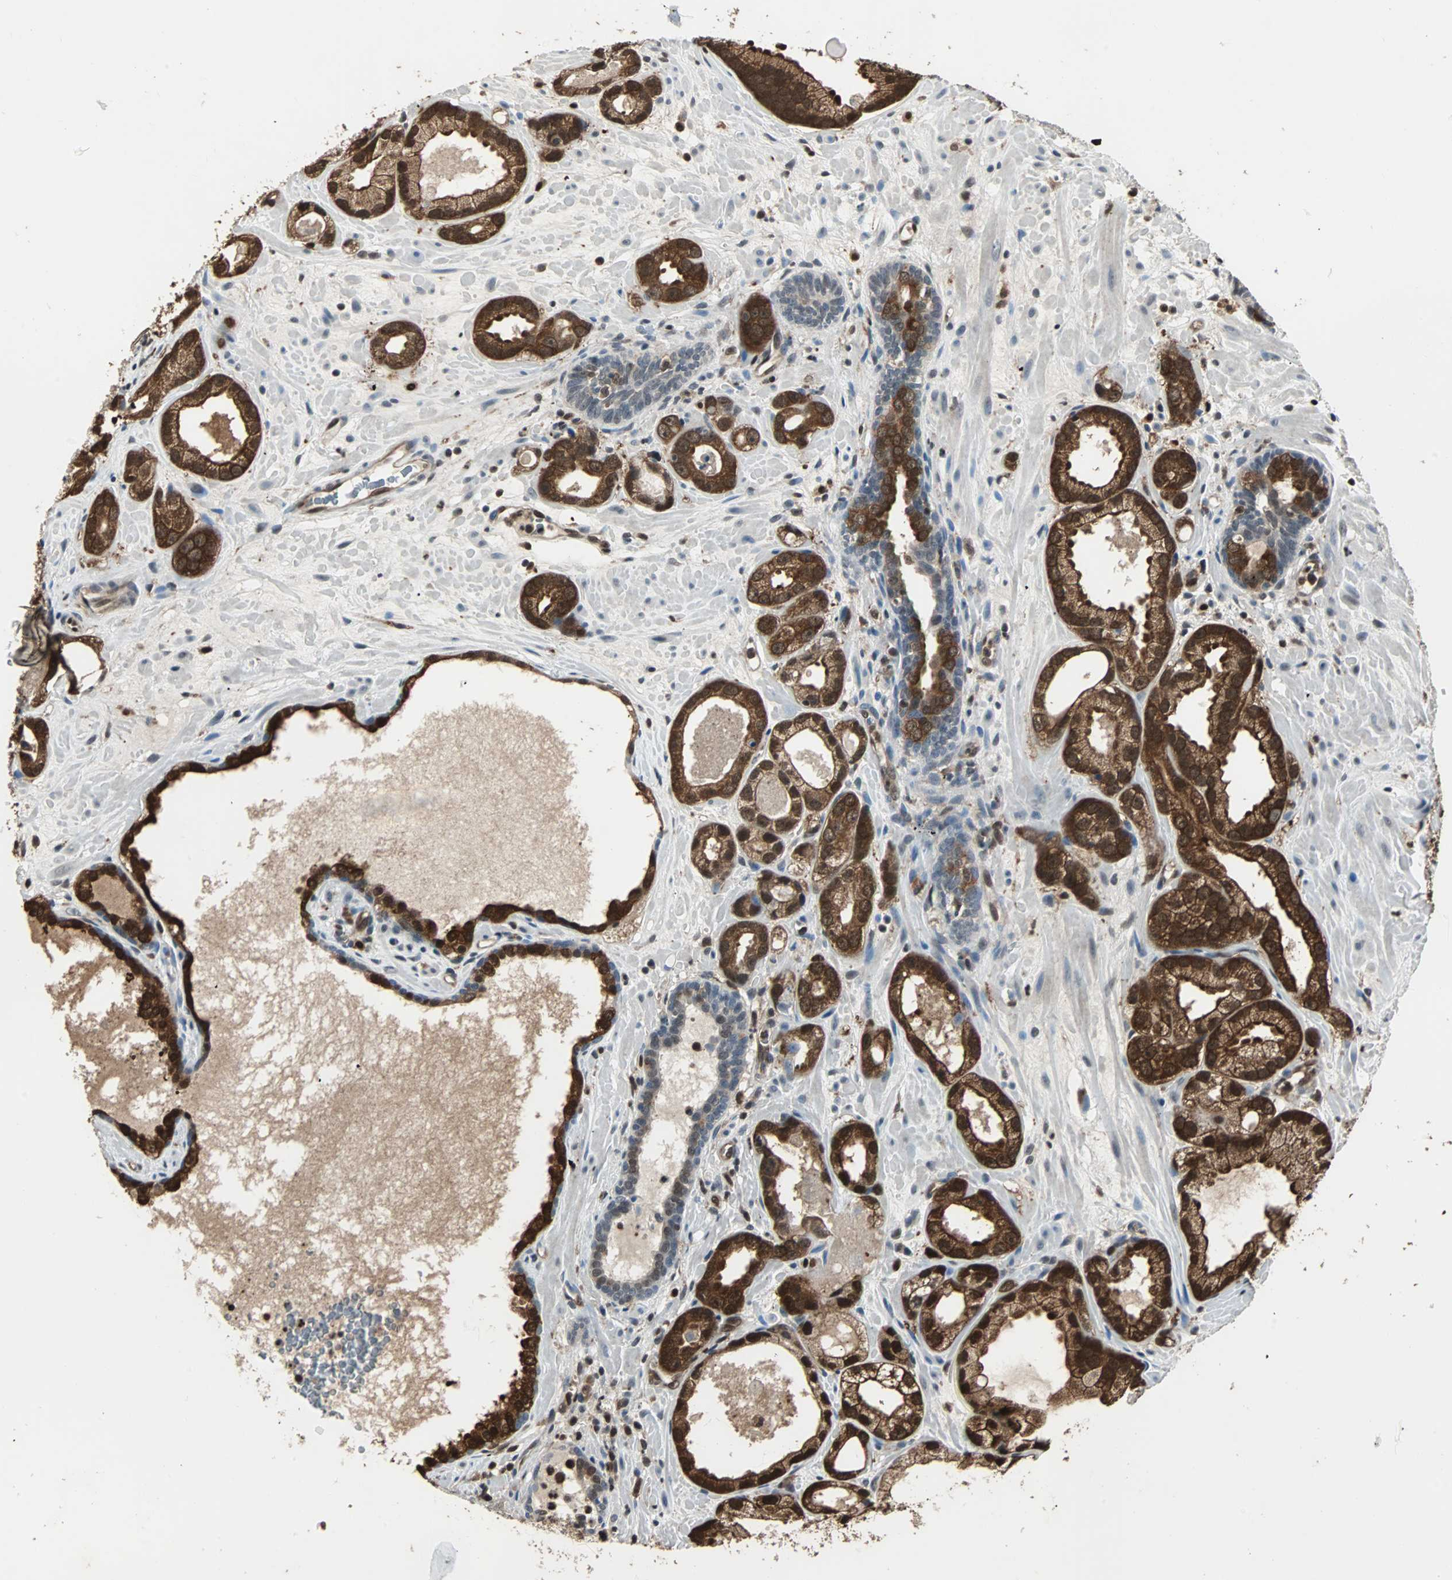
{"staining": {"intensity": "strong", "quantity": ">75%", "location": "cytoplasmic/membranous,nuclear"}, "tissue": "prostate cancer", "cell_type": "Tumor cells", "image_type": "cancer", "snomed": [{"axis": "morphology", "description": "Adenocarcinoma, Low grade"}, {"axis": "topography", "description": "Prostate"}], "caption": "A high-resolution histopathology image shows immunohistochemistry staining of adenocarcinoma (low-grade) (prostate), which reveals strong cytoplasmic/membranous and nuclear staining in approximately >75% of tumor cells. The staining was performed using DAB to visualize the protein expression in brown, while the nuclei were stained in blue with hematoxylin (Magnification: 20x).", "gene": "ACLY", "patient": {"sex": "male", "age": 57}}